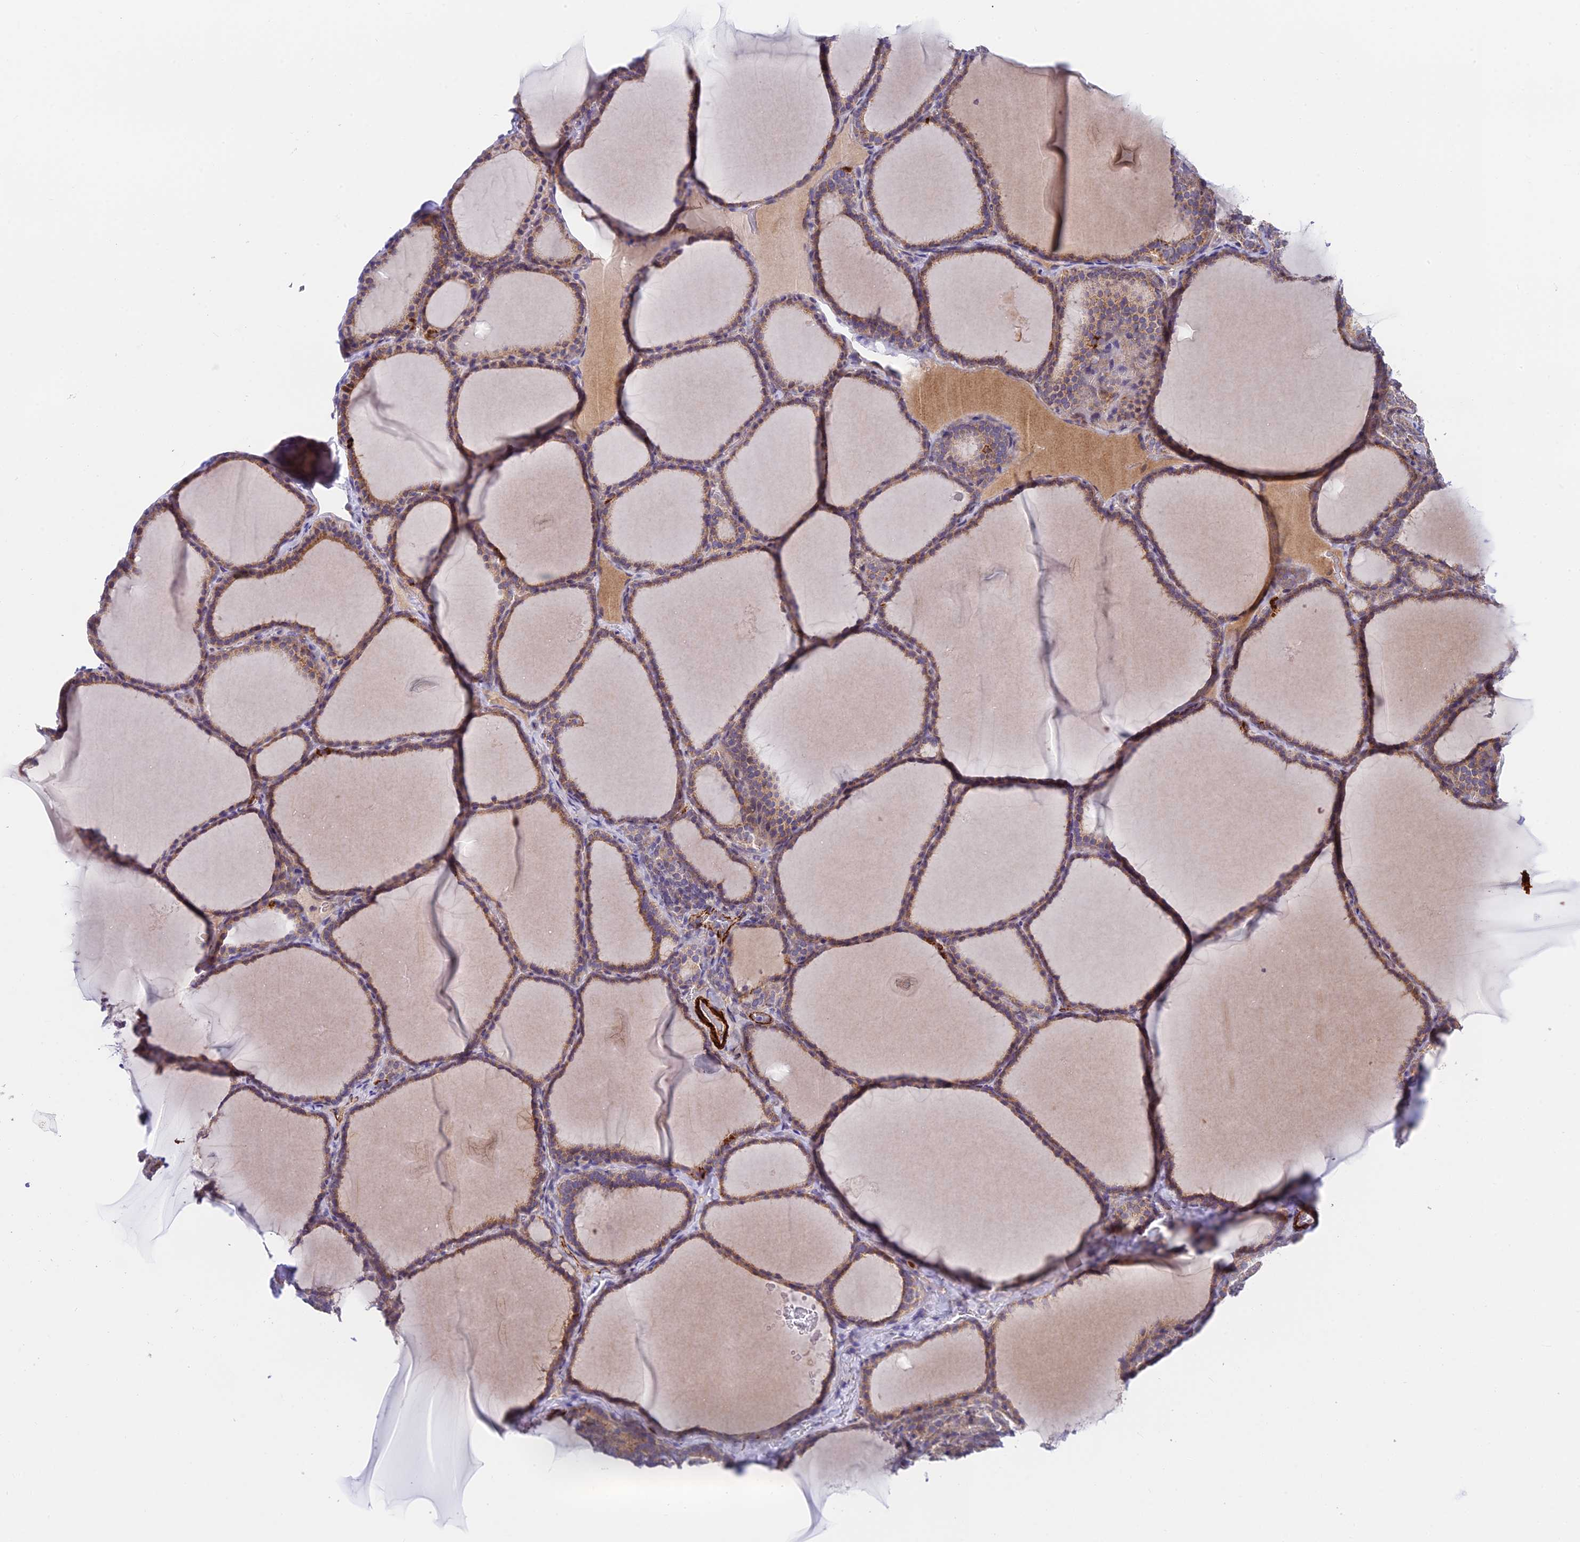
{"staining": {"intensity": "moderate", "quantity": "25%-75%", "location": "cytoplasmic/membranous"}, "tissue": "thyroid gland", "cell_type": "Glandular cells", "image_type": "normal", "snomed": [{"axis": "morphology", "description": "Normal tissue, NOS"}, {"axis": "topography", "description": "Thyroid gland"}], "caption": "High-power microscopy captured an immunohistochemistry (IHC) micrograph of unremarkable thyroid gland, revealing moderate cytoplasmic/membranous staining in about 25%-75% of glandular cells.", "gene": "ANKRD50", "patient": {"sex": "female", "age": 39}}